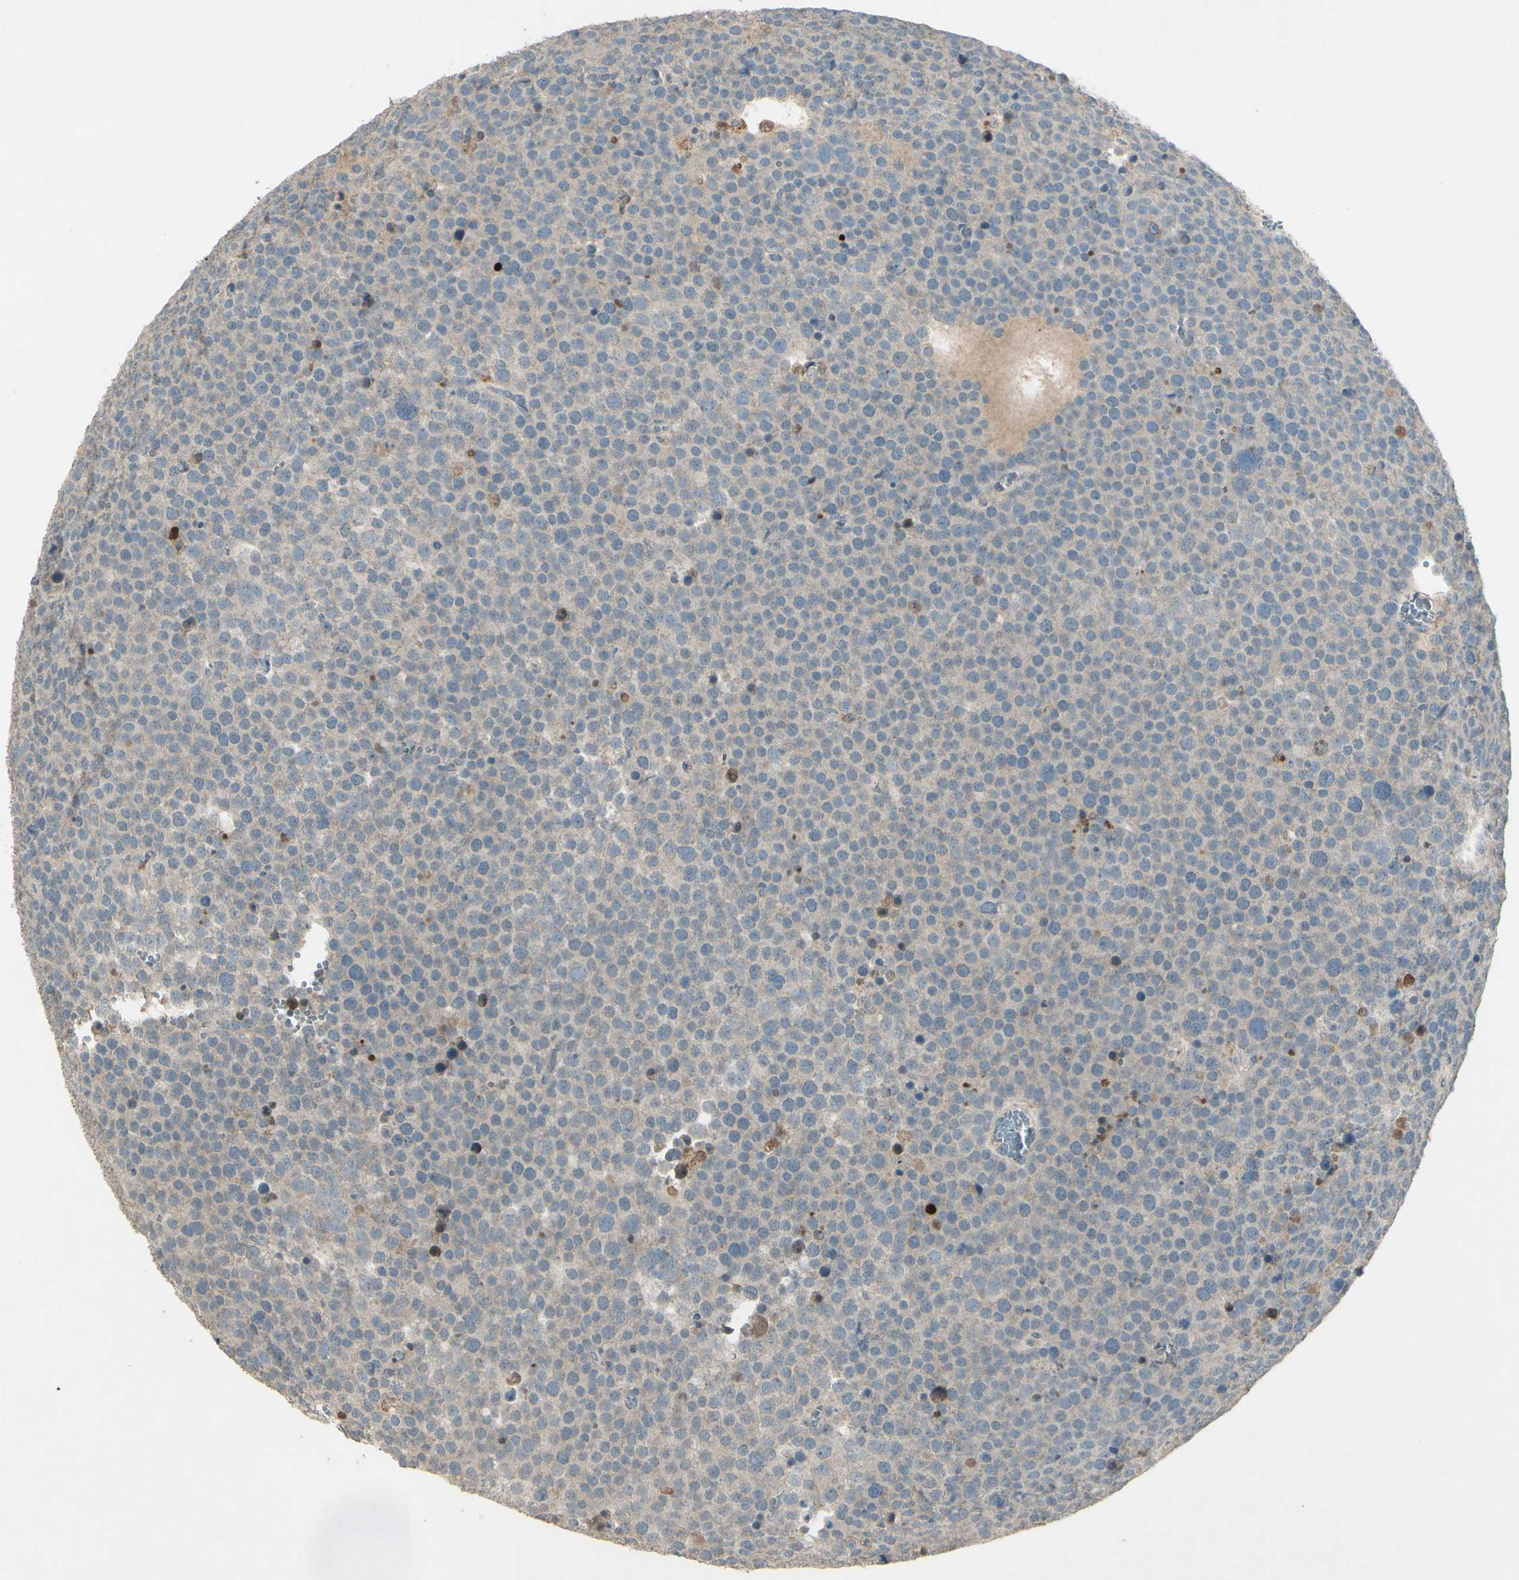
{"staining": {"intensity": "weak", "quantity": ">75%", "location": "cytoplasmic/membranous"}, "tissue": "testis cancer", "cell_type": "Tumor cells", "image_type": "cancer", "snomed": [{"axis": "morphology", "description": "Seminoma, NOS"}, {"axis": "topography", "description": "Testis"}], "caption": "Testis seminoma was stained to show a protein in brown. There is low levels of weak cytoplasmic/membranous expression in approximately >75% of tumor cells.", "gene": "TIMM21", "patient": {"sex": "male", "age": 71}}